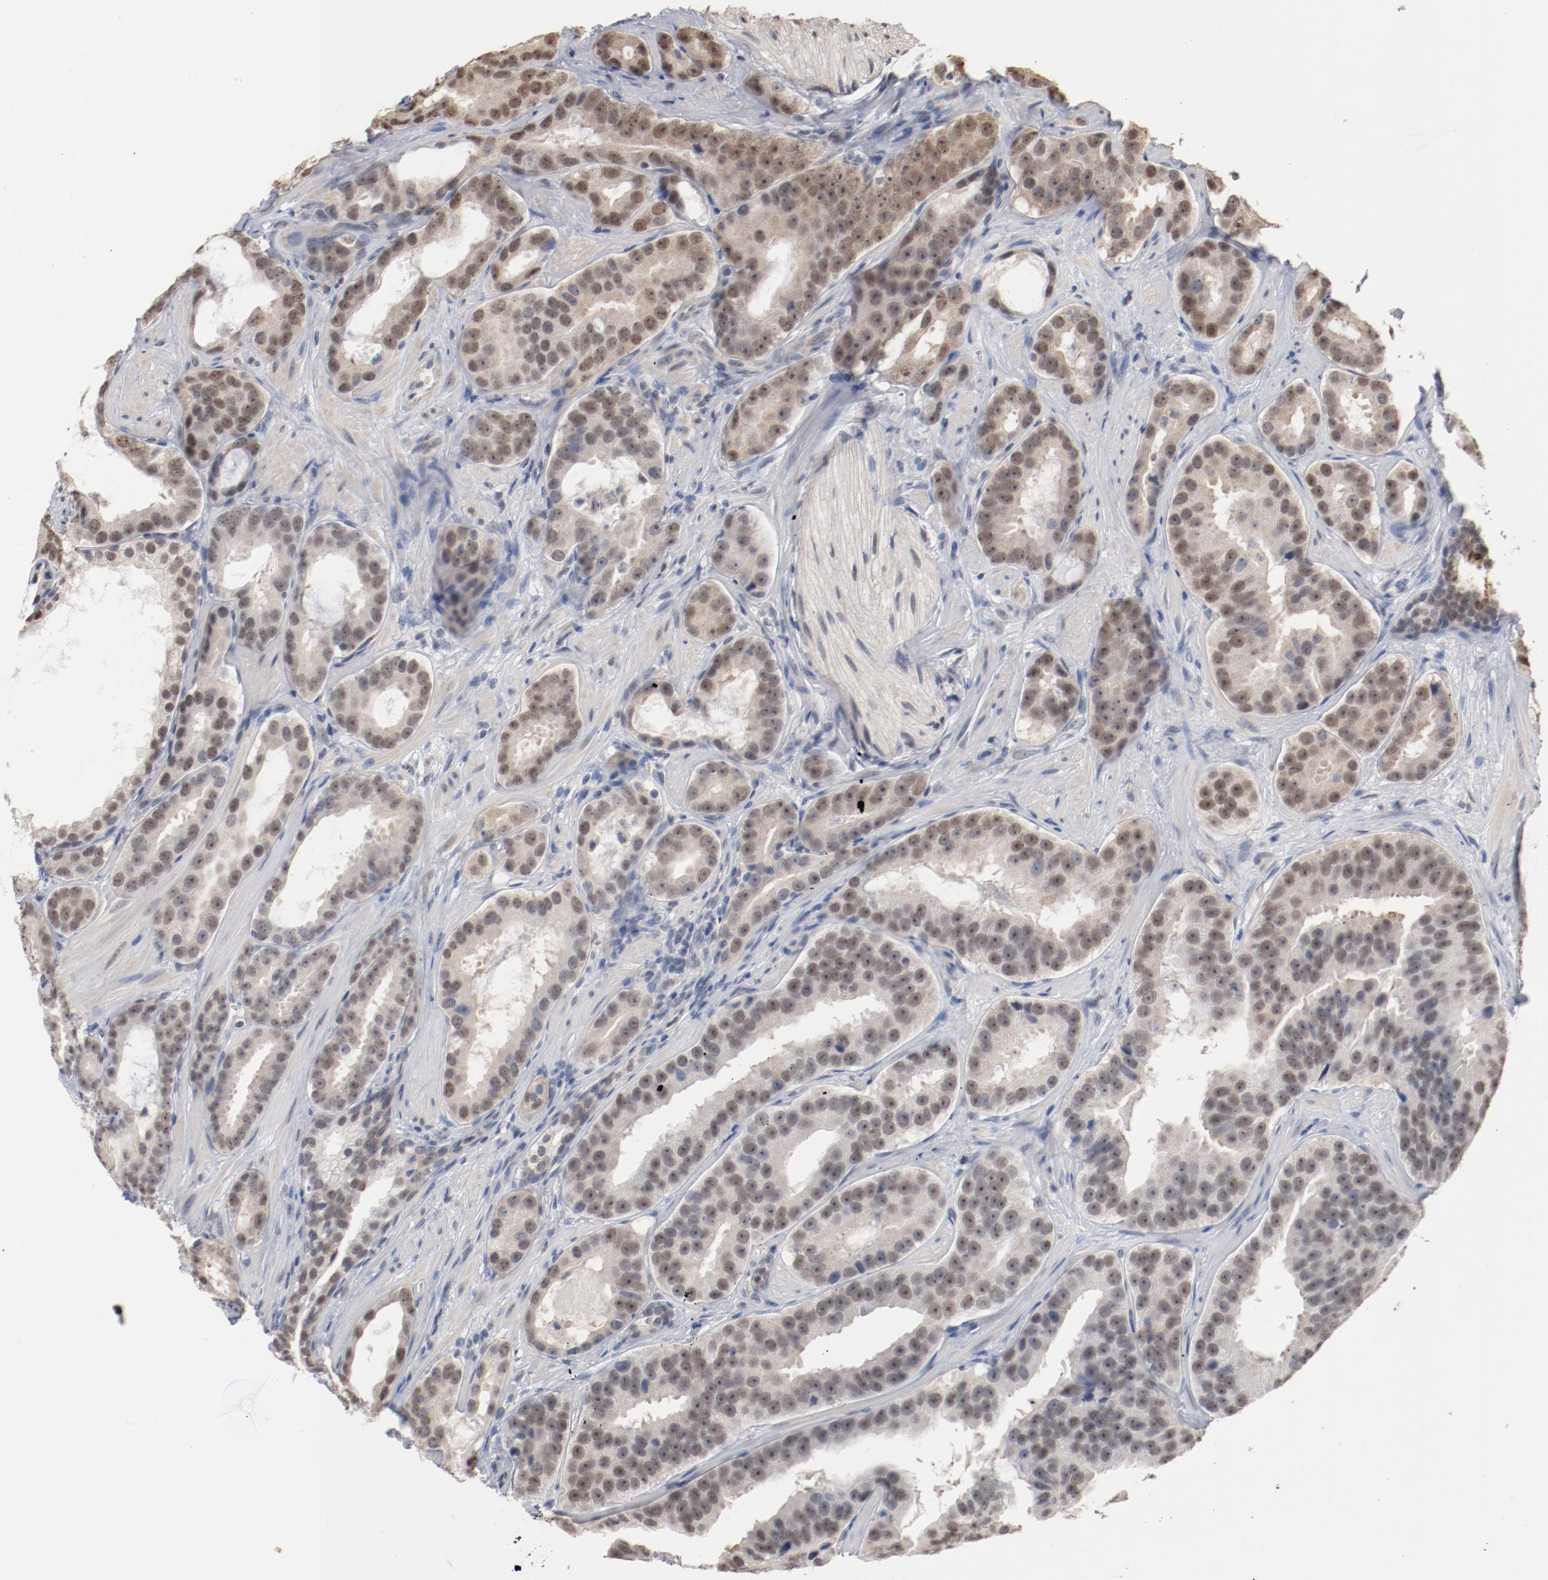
{"staining": {"intensity": "weak", "quantity": "25%-75%", "location": "nuclear"}, "tissue": "prostate cancer", "cell_type": "Tumor cells", "image_type": "cancer", "snomed": [{"axis": "morphology", "description": "Adenocarcinoma, Low grade"}, {"axis": "topography", "description": "Prostate"}], "caption": "Protein analysis of prostate cancer (low-grade adenocarcinoma) tissue shows weak nuclear expression in approximately 25%-75% of tumor cells.", "gene": "ERICH1", "patient": {"sex": "male", "age": 59}}